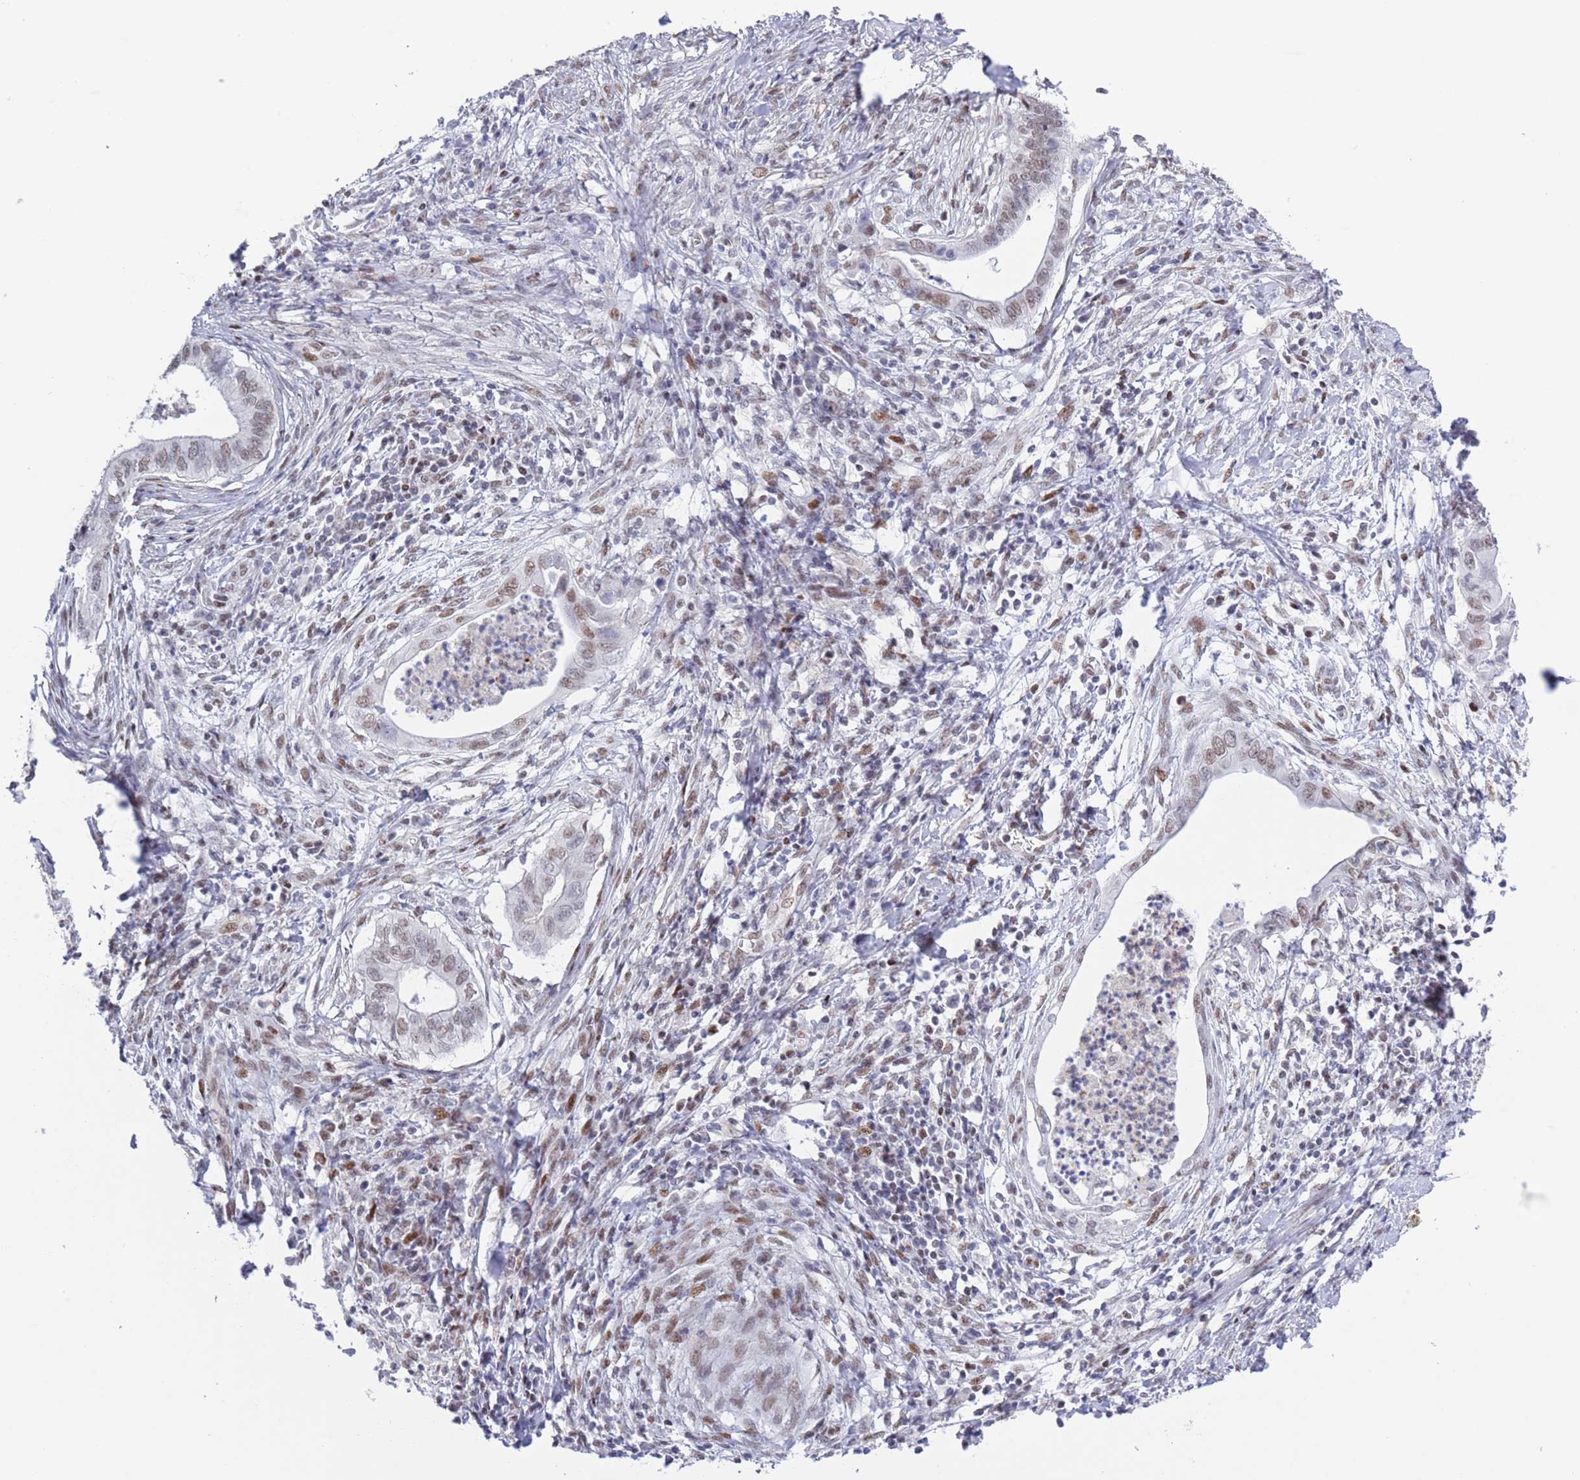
{"staining": {"intensity": "moderate", "quantity": "25%-75%", "location": "nuclear"}, "tissue": "cervical cancer", "cell_type": "Tumor cells", "image_type": "cancer", "snomed": [{"axis": "morphology", "description": "Adenocarcinoma, NOS"}, {"axis": "topography", "description": "Cervix"}], "caption": "Adenocarcinoma (cervical) tissue reveals moderate nuclear positivity in about 25%-75% of tumor cells", "gene": "ZNF382", "patient": {"sex": "female", "age": 42}}